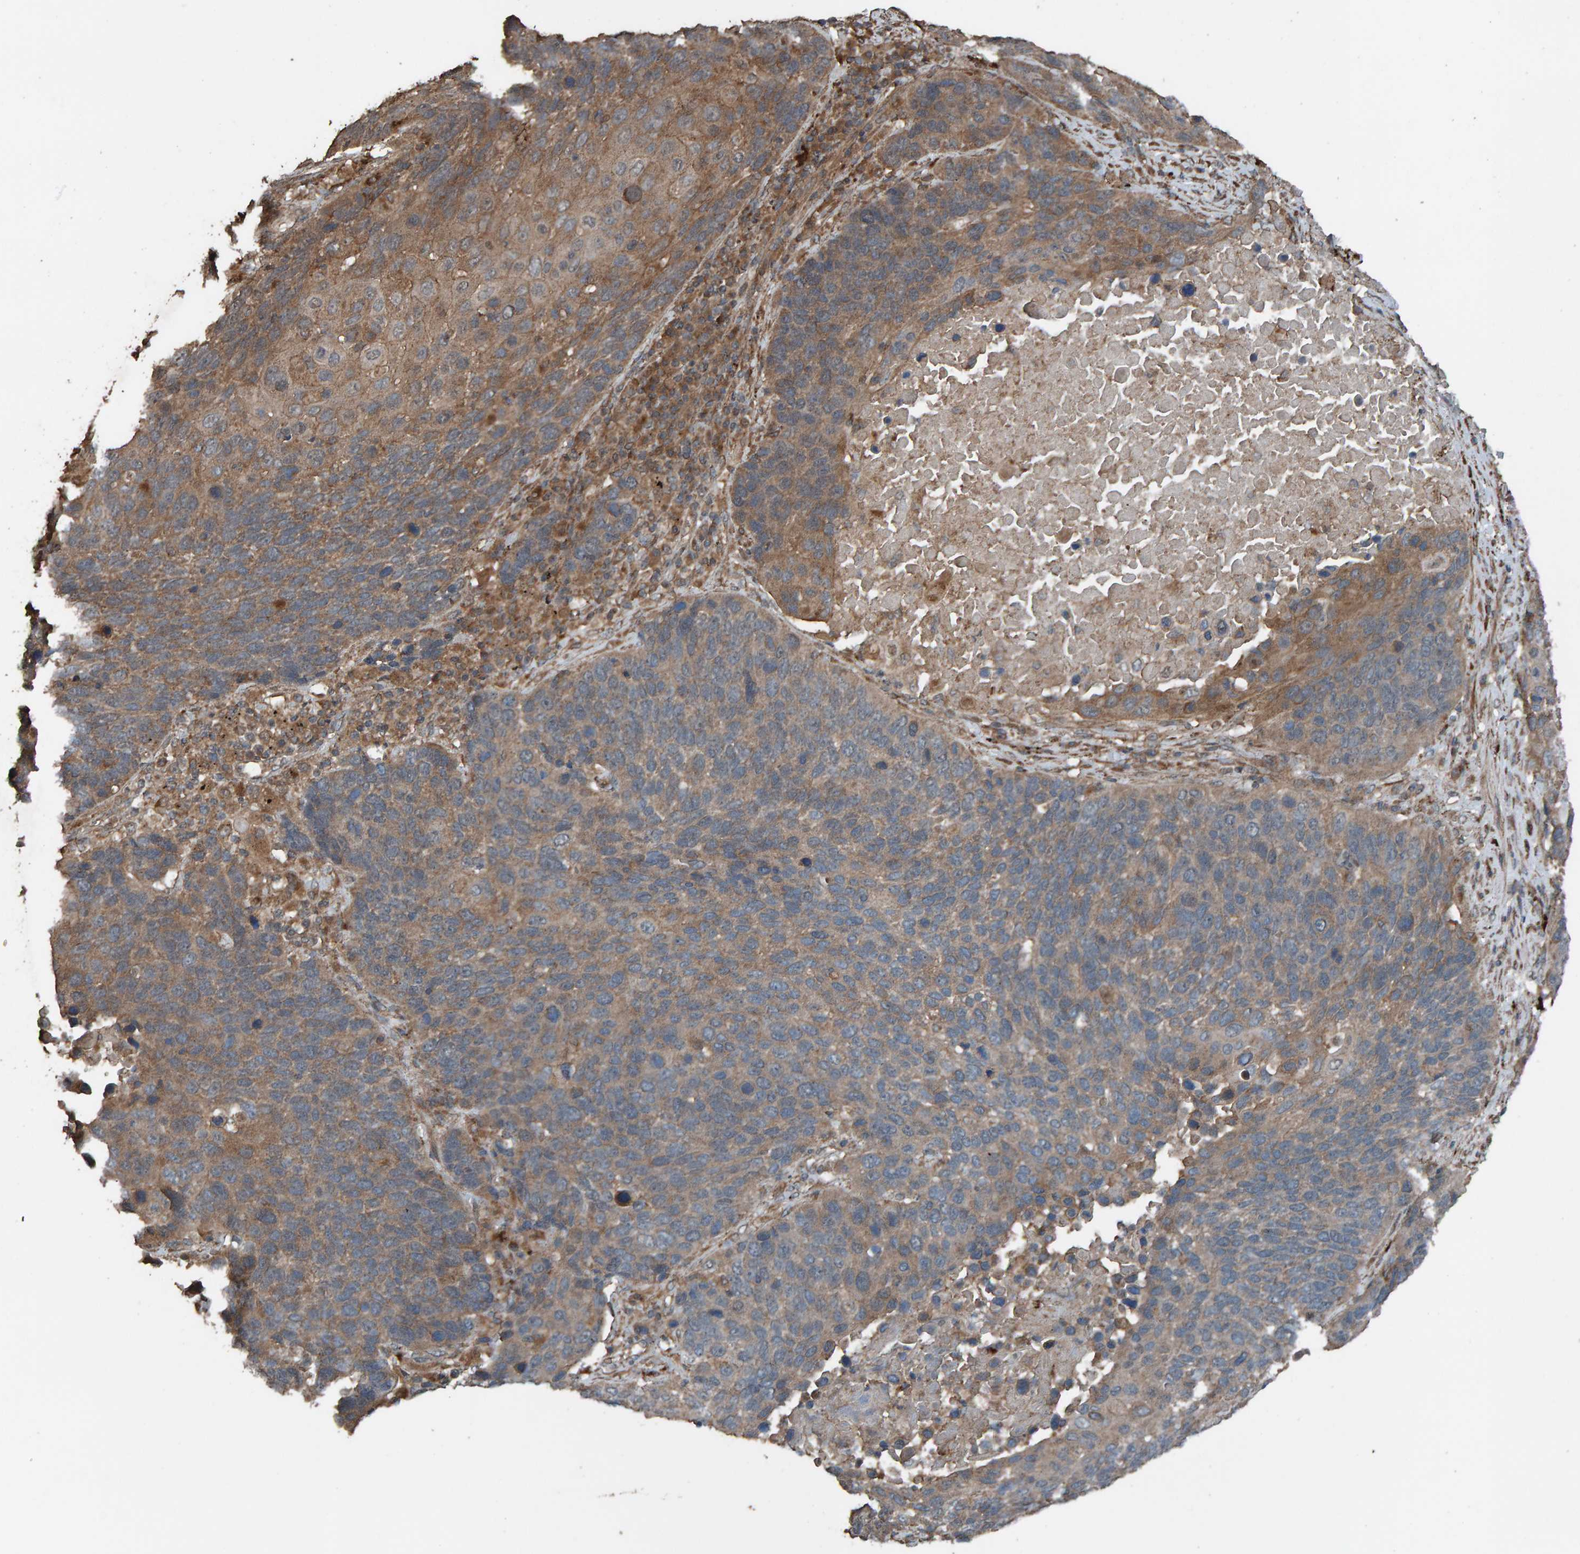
{"staining": {"intensity": "moderate", "quantity": "25%-75%", "location": "cytoplasmic/membranous"}, "tissue": "lung cancer", "cell_type": "Tumor cells", "image_type": "cancer", "snomed": [{"axis": "morphology", "description": "Squamous cell carcinoma, NOS"}, {"axis": "topography", "description": "Lung"}], "caption": "Squamous cell carcinoma (lung) stained with IHC reveals moderate cytoplasmic/membranous expression in about 25%-75% of tumor cells.", "gene": "DUS1L", "patient": {"sex": "male", "age": 66}}